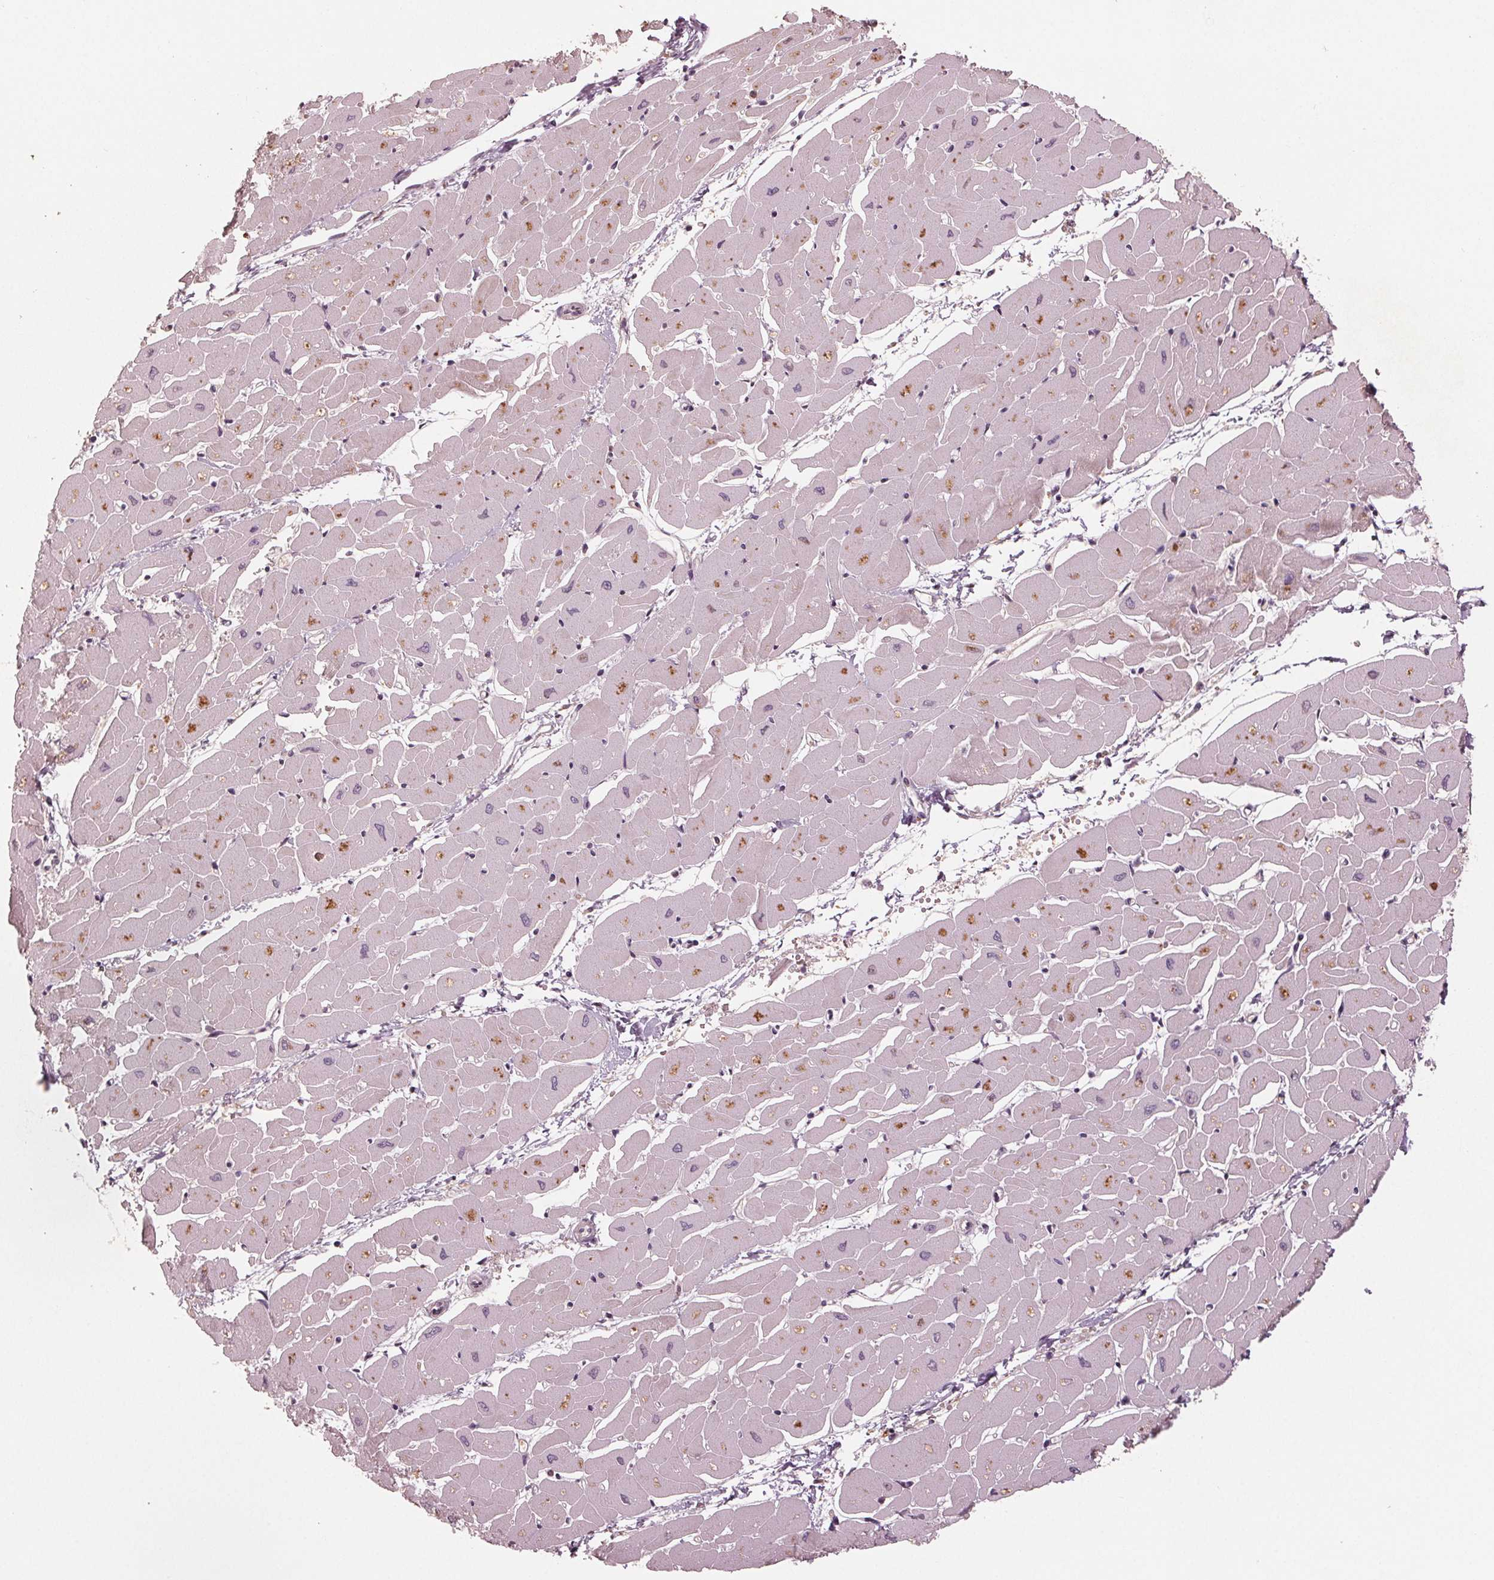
{"staining": {"intensity": "weak", "quantity": "25%-75%", "location": "cytoplasmic/membranous,nuclear"}, "tissue": "heart muscle", "cell_type": "Cardiomyocytes", "image_type": "normal", "snomed": [{"axis": "morphology", "description": "Normal tissue, NOS"}, {"axis": "topography", "description": "Heart"}], "caption": "The image reveals immunohistochemical staining of unremarkable heart muscle. There is weak cytoplasmic/membranous,nuclear positivity is present in approximately 25%-75% of cardiomyocytes. Using DAB (brown) and hematoxylin (blue) stains, captured at high magnification using brightfield microscopy.", "gene": "ZNF471", "patient": {"sex": "male", "age": 57}}